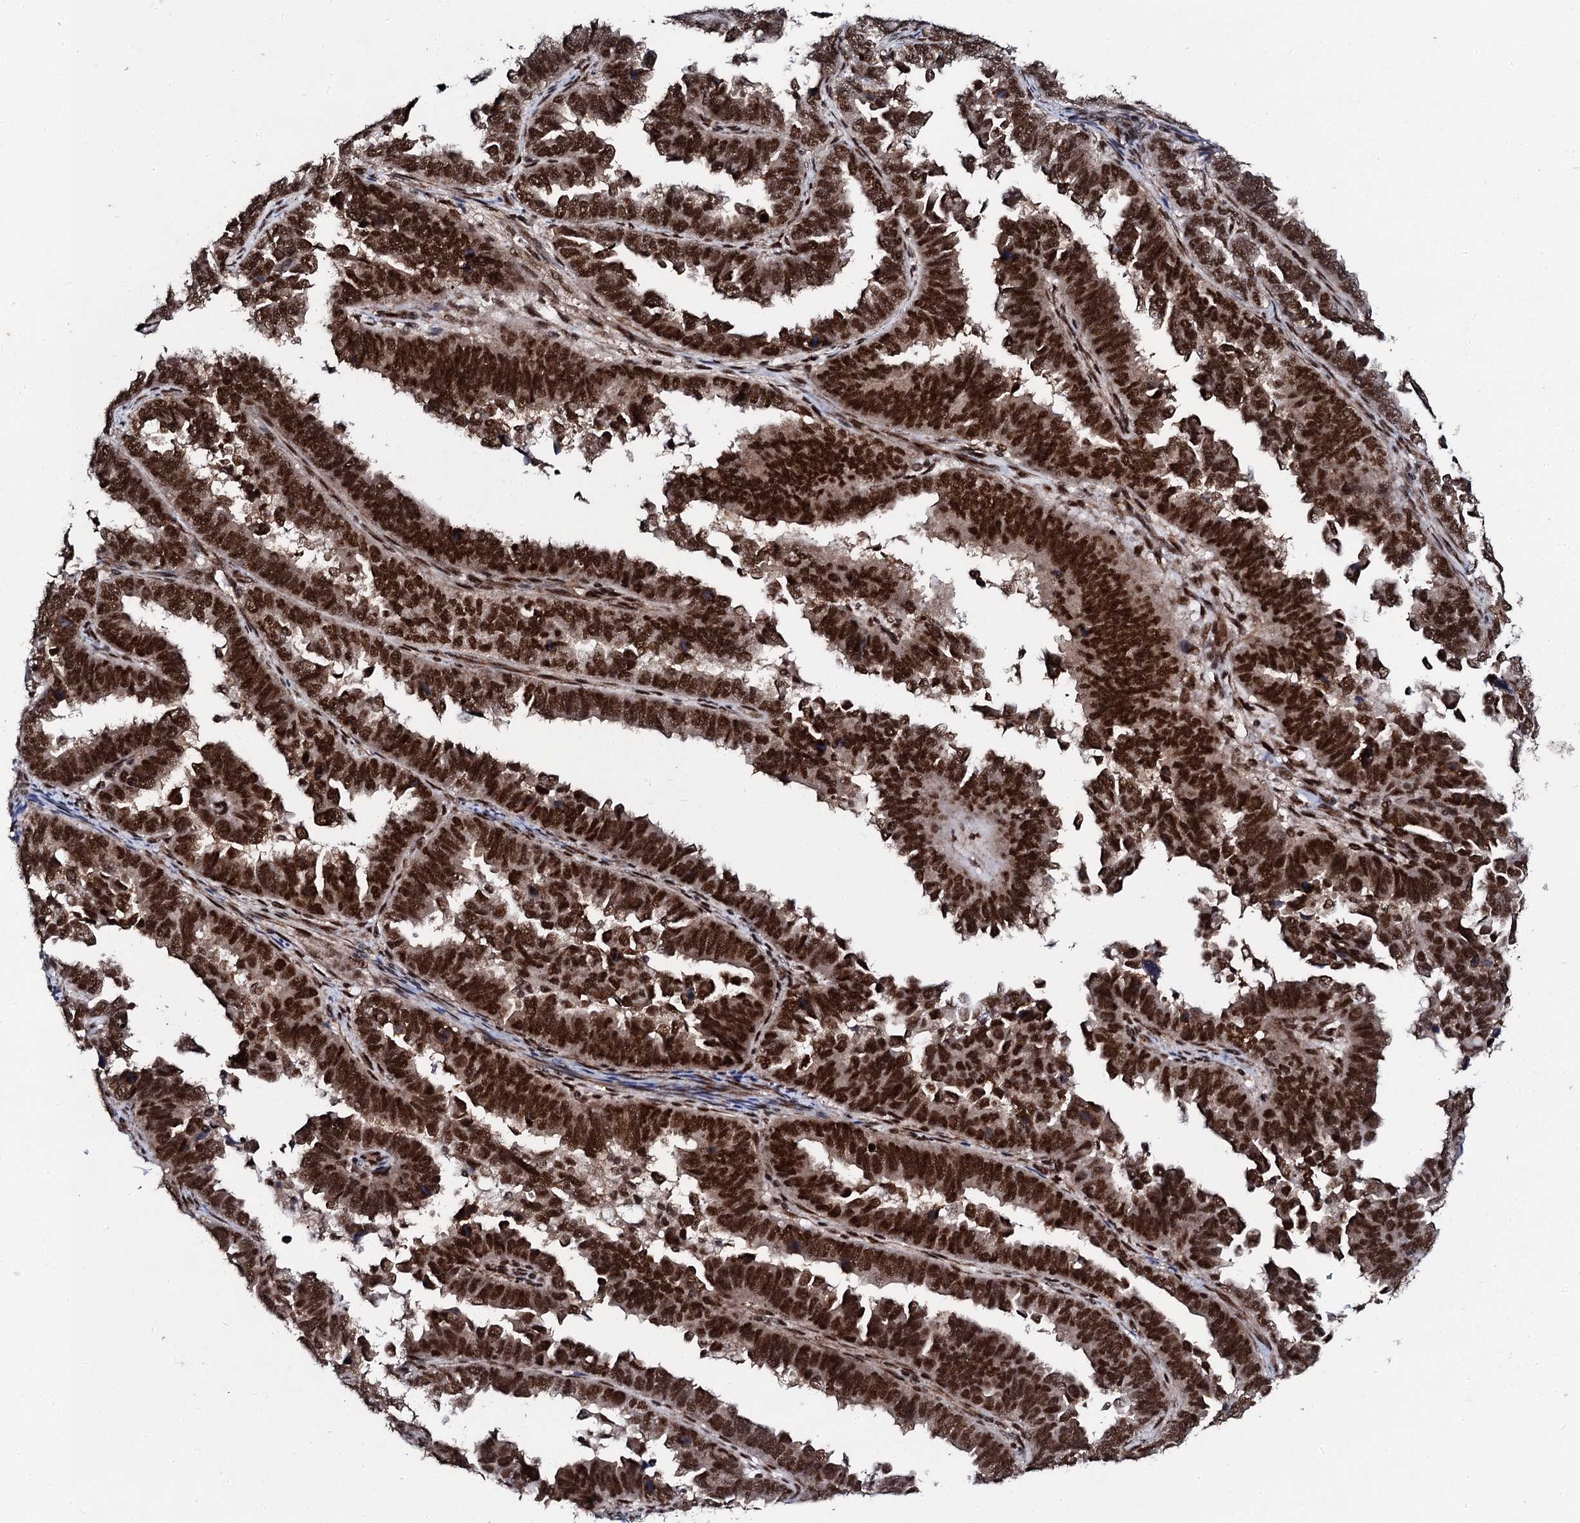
{"staining": {"intensity": "strong", "quantity": ">75%", "location": "nuclear"}, "tissue": "endometrial cancer", "cell_type": "Tumor cells", "image_type": "cancer", "snomed": [{"axis": "morphology", "description": "Adenocarcinoma, NOS"}, {"axis": "topography", "description": "Endometrium"}], "caption": "Immunohistochemistry (IHC) micrograph of human endometrial cancer (adenocarcinoma) stained for a protein (brown), which displays high levels of strong nuclear staining in approximately >75% of tumor cells.", "gene": "CSTF3", "patient": {"sex": "female", "age": 75}}